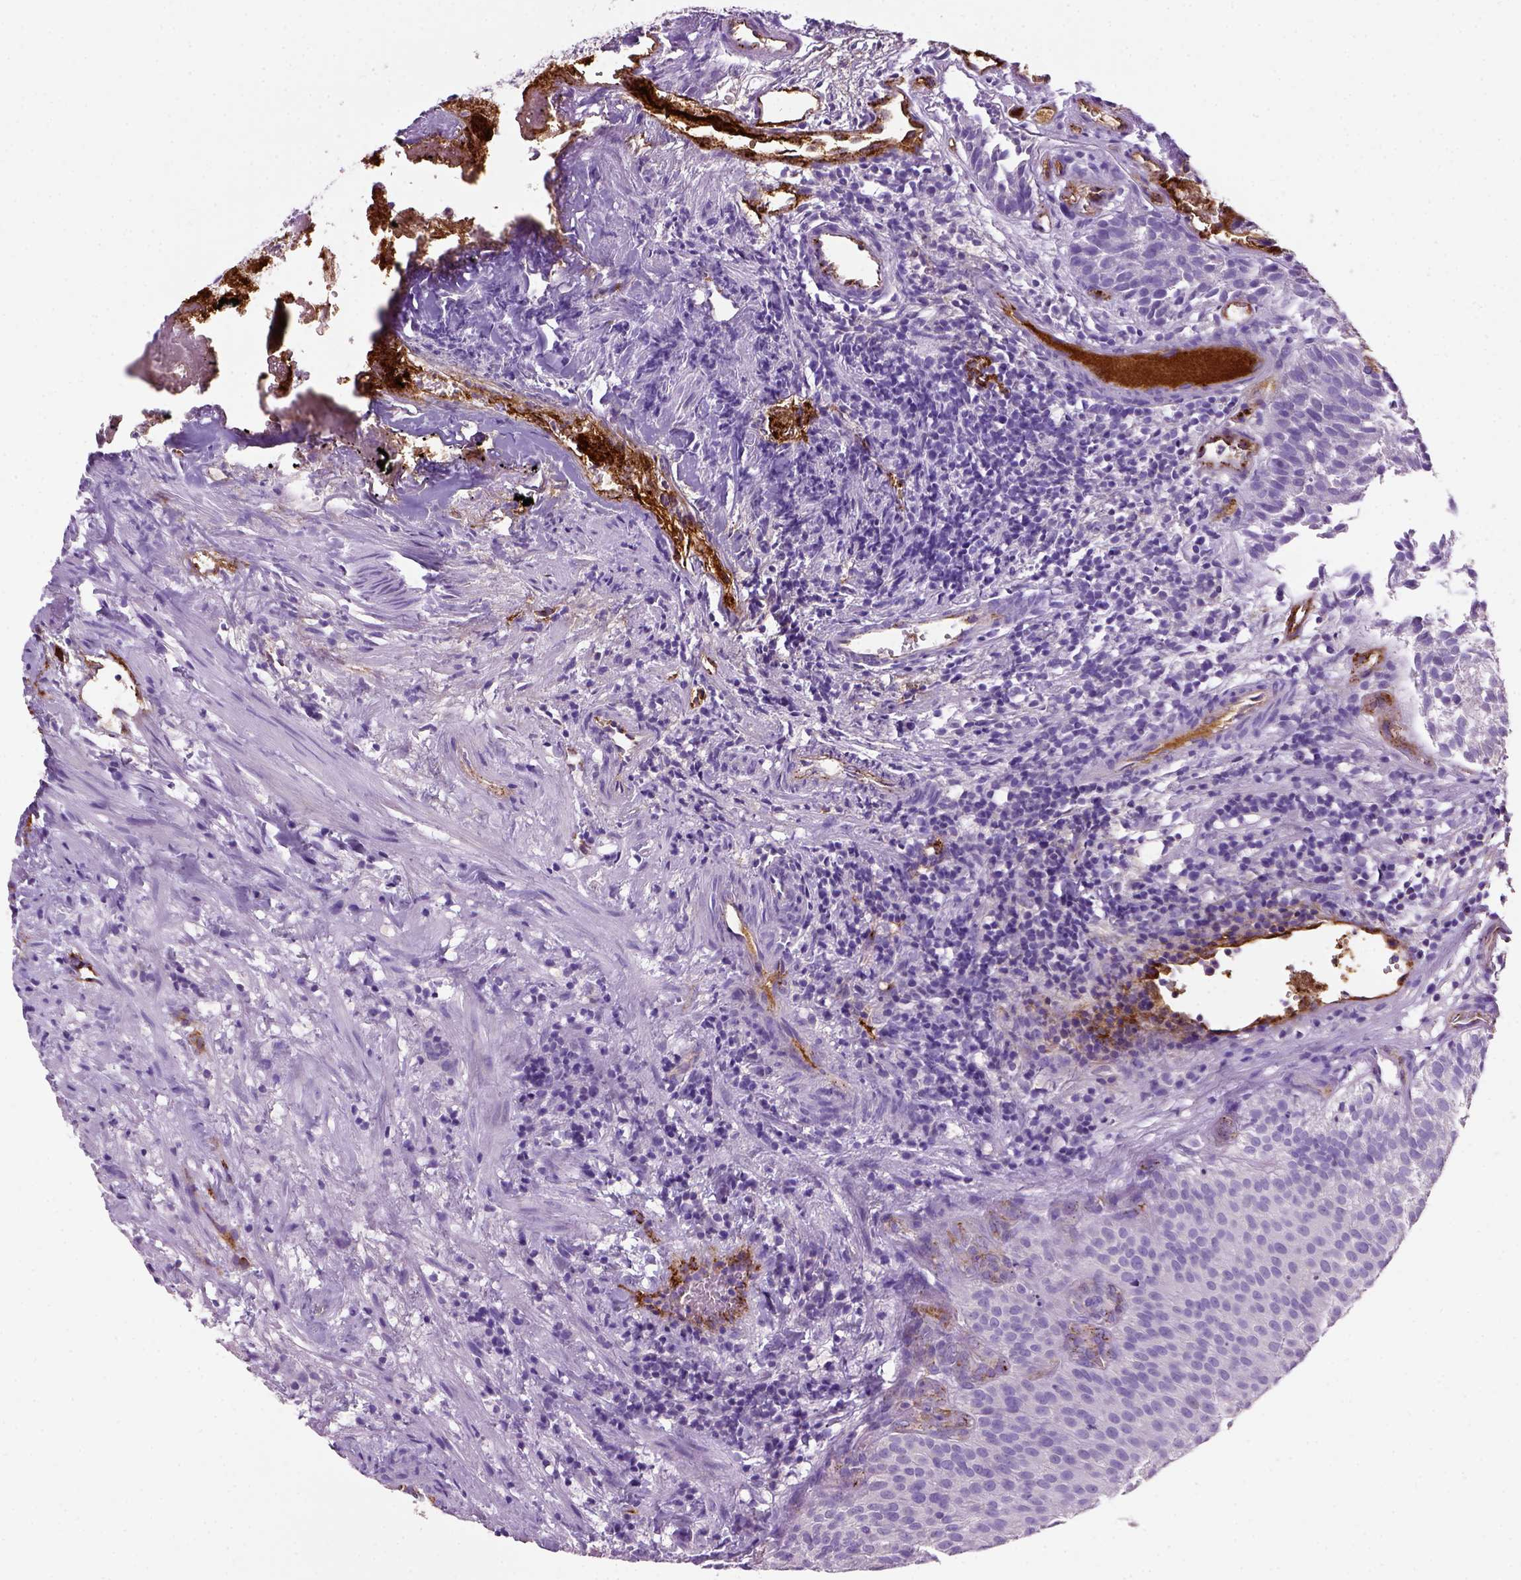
{"staining": {"intensity": "negative", "quantity": "none", "location": "none"}, "tissue": "urothelial cancer", "cell_type": "Tumor cells", "image_type": "cancer", "snomed": [{"axis": "morphology", "description": "Urothelial carcinoma, Low grade"}, {"axis": "topography", "description": "Urinary bladder"}], "caption": "Histopathology image shows no protein staining in tumor cells of low-grade urothelial carcinoma tissue.", "gene": "VWF", "patient": {"sex": "female", "age": 87}}